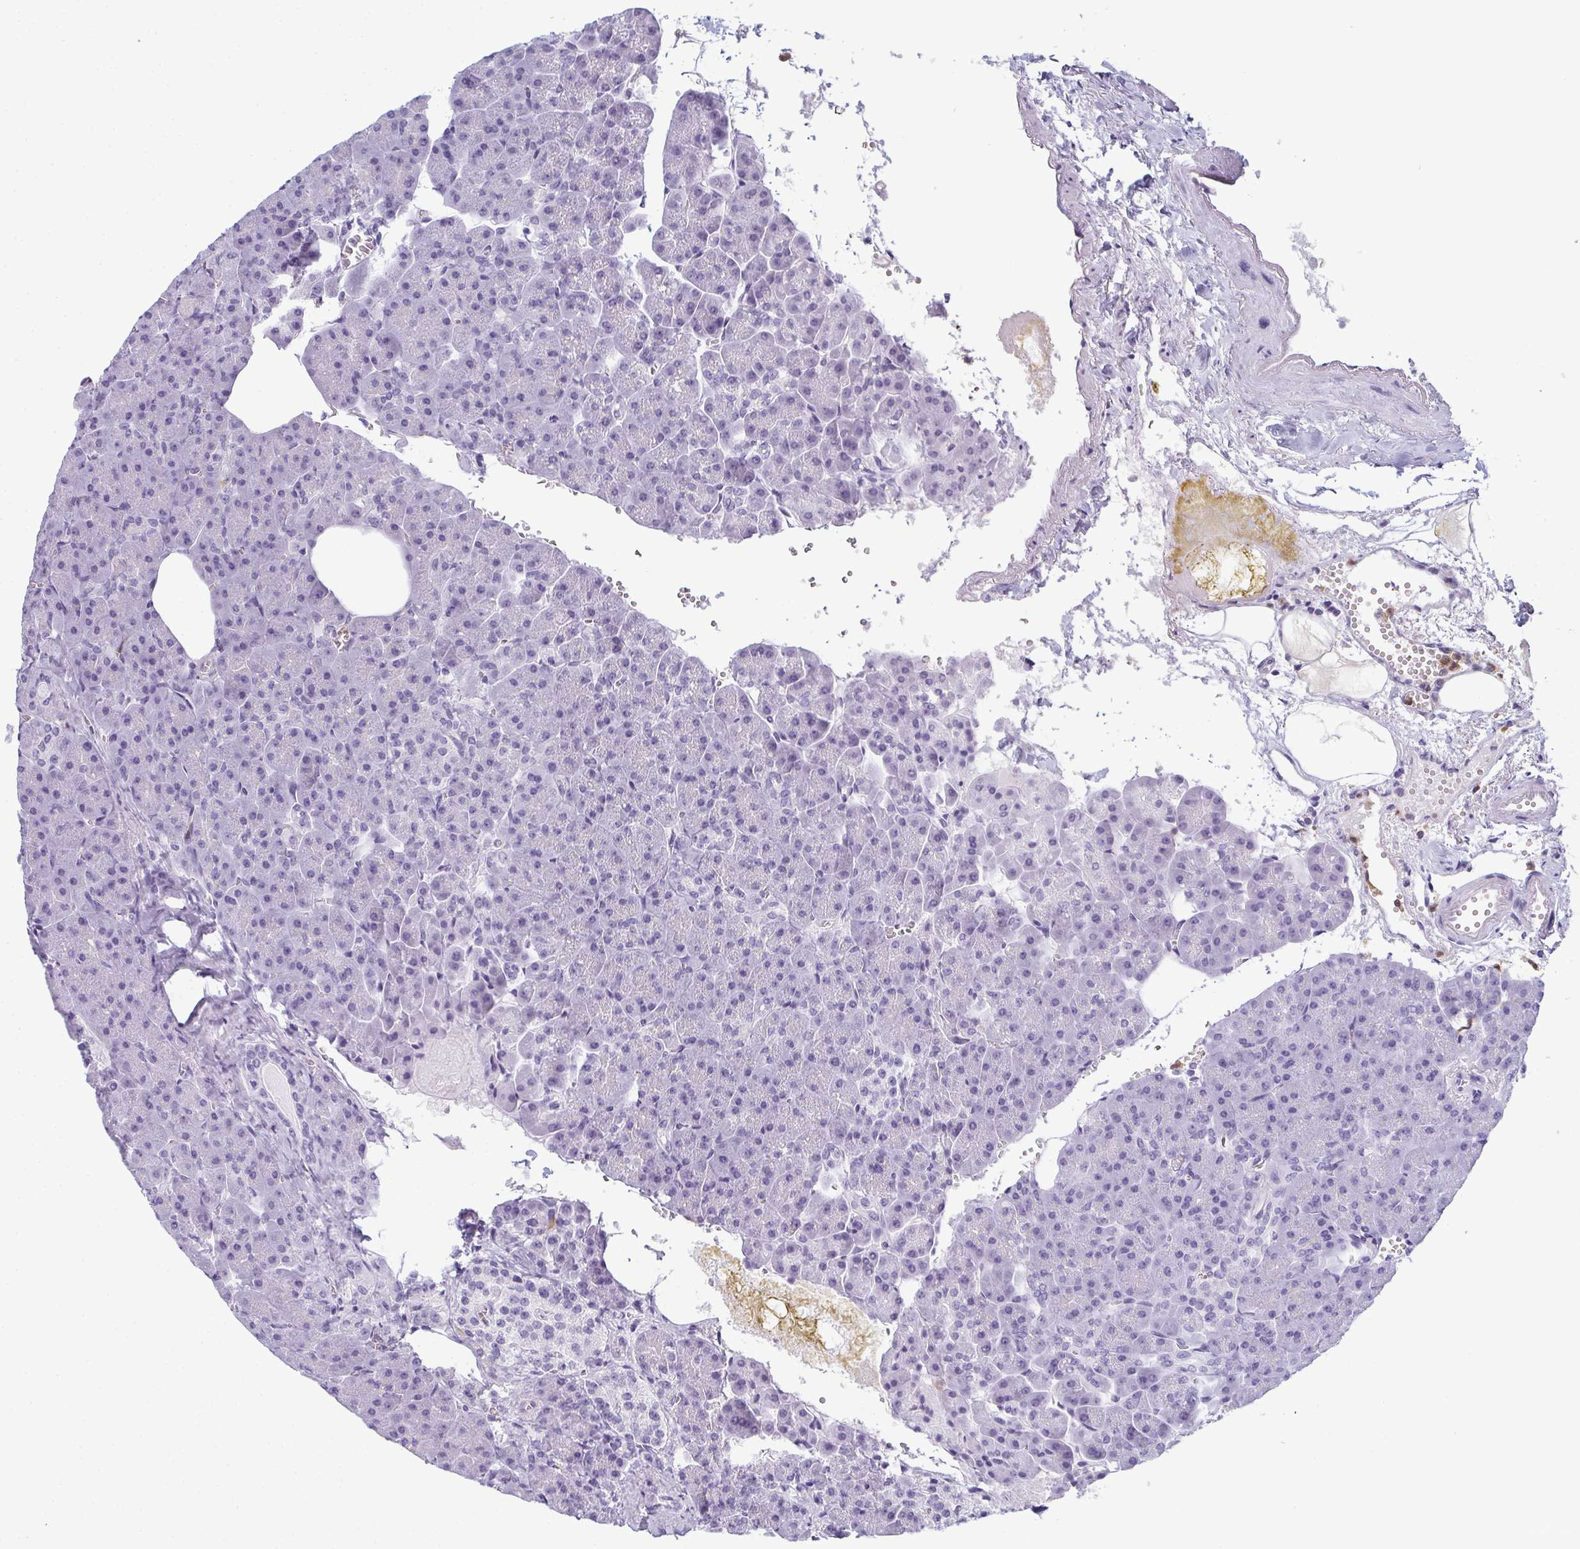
{"staining": {"intensity": "negative", "quantity": "none", "location": "none"}, "tissue": "pancreas", "cell_type": "Exocrine glandular cells", "image_type": "normal", "snomed": [{"axis": "morphology", "description": "Normal tissue, NOS"}, {"axis": "topography", "description": "Pancreas"}], "caption": "High power microscopy histopathology image of an immunohistochemistry (IHC) photomicrograph of benign pancreas, revealing no significant staining in exocrine glandular cells.", "gene": "CDA", "patient": {"sex": "female", "age": 74}}